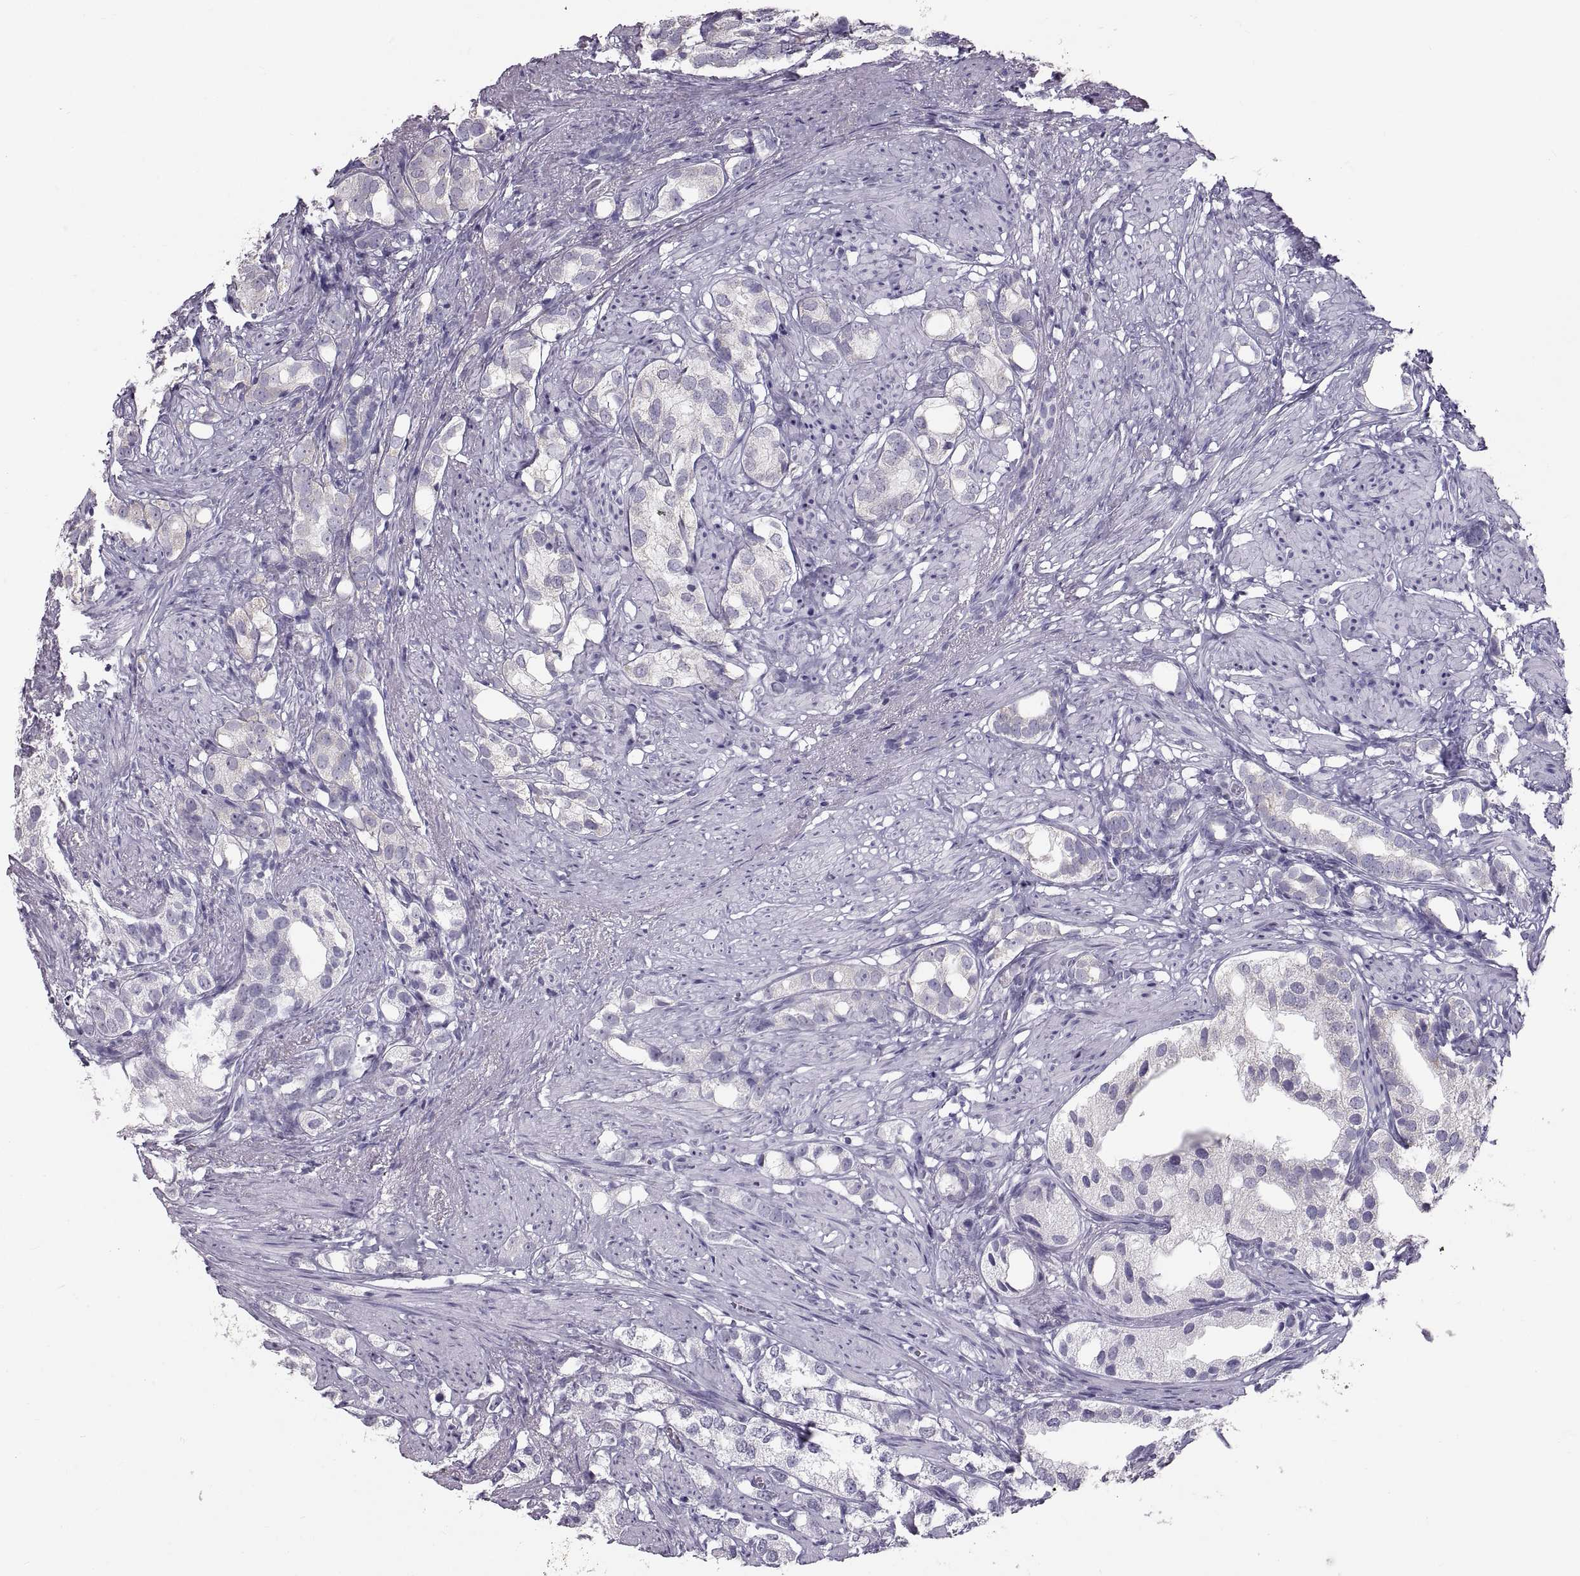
{"staining": {"intensity": "negative", "quantity": "none", "location": "none"}, "tissue": "prostate cancer", "cell_type": "Tumor cells", "image_type": "cancer", "snomed": [{"axis": "morphology", "description": "Adenocarcinoma, High grade"}, {"axis": "topography", "description": "Prostate"}], "caption": "High magnification brightfield microscopy of prostate cancer (adenocarcinoma (high-grade)) stained with DAB (3,3'-diaminobenzidine) (brown) and counterstained with hematoxylin (blue): tumor cells show no significant expression.", "gene": "WBP2NL", "patient": {"sex": "male", "age": 82}}